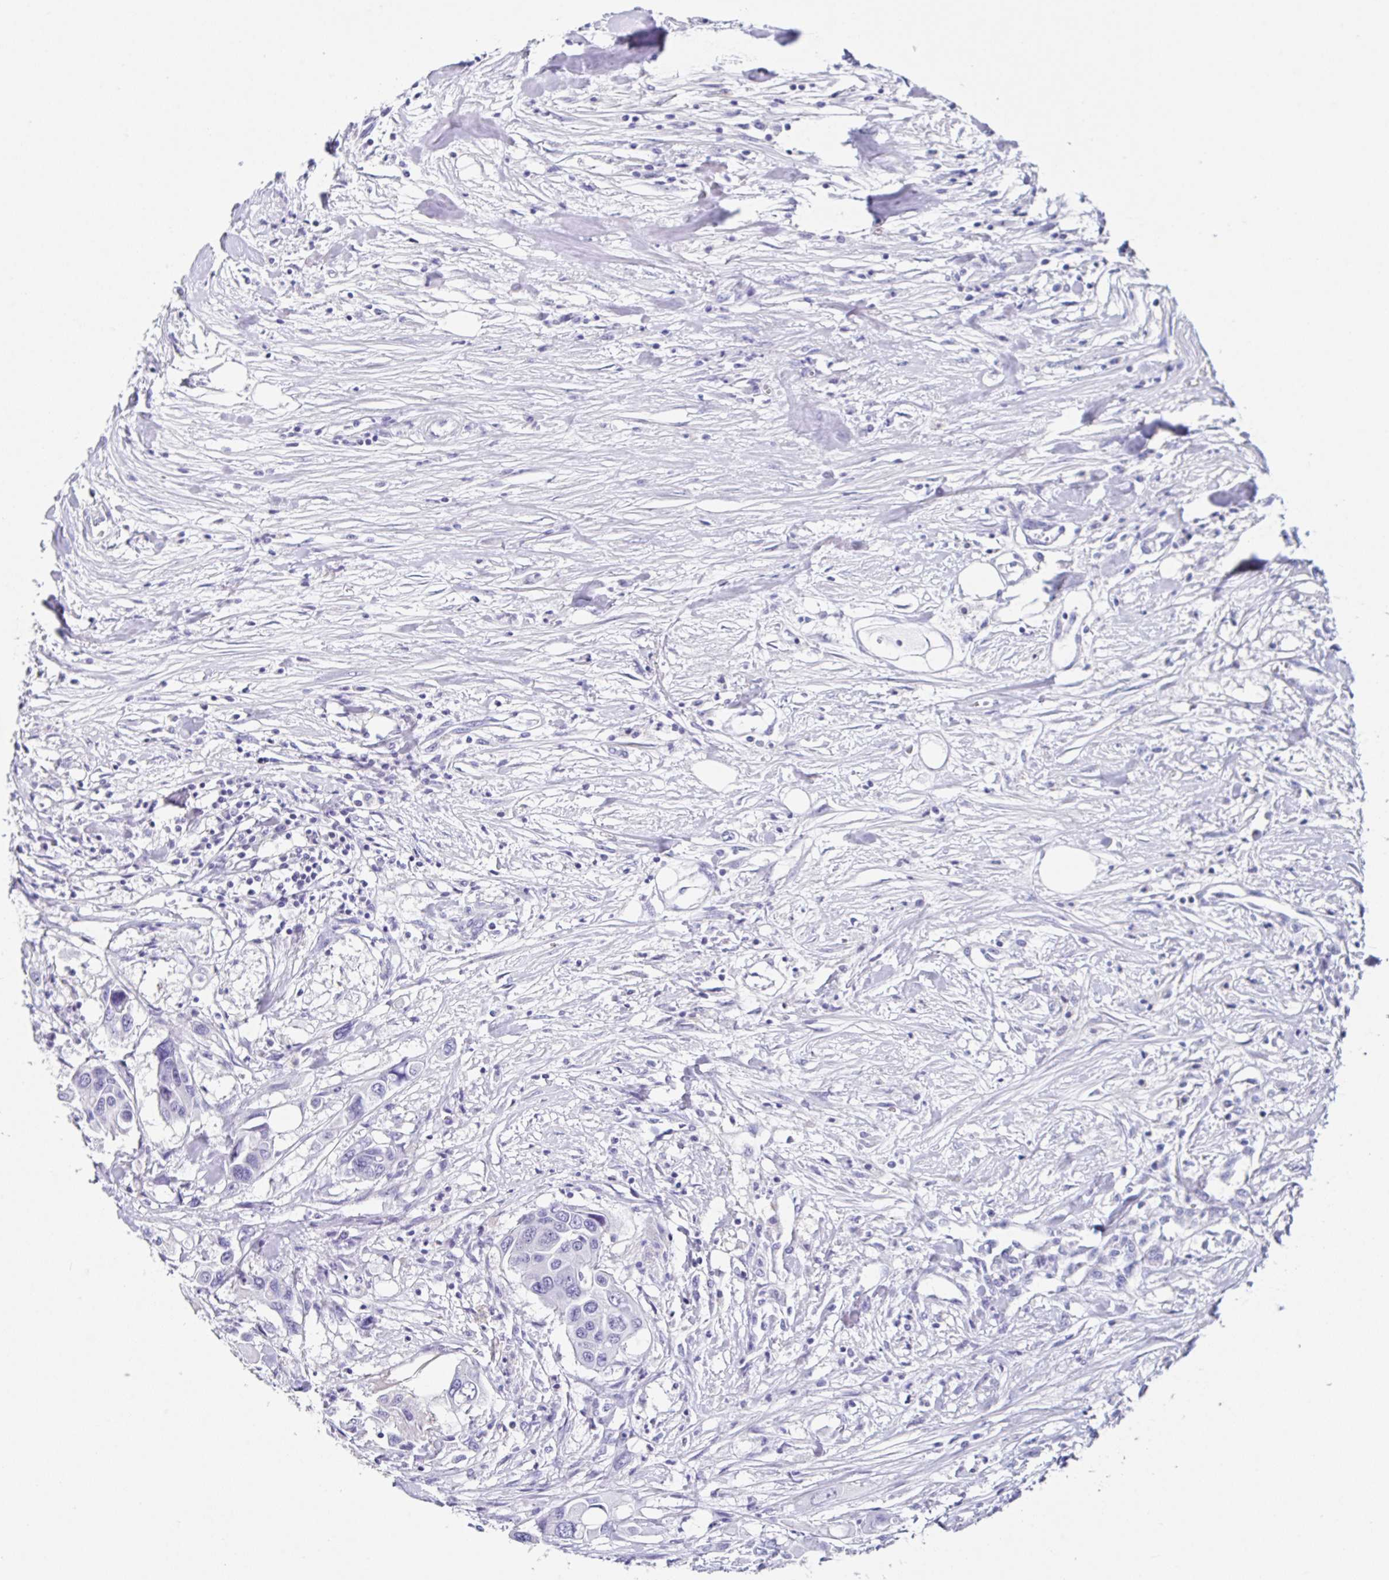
{"staining": {"intensity": "negative", "quantity": "none", "location": "none"}, "tissue": "colorectal cancer", "cell_type": "Tumor cells", "image_type": "cancer", "snomed": [{"axis": "morphology", "description": "Adenocarcinoma, NOS"}, {"axis": "topography", "description": "Colon"}], "caption": "The image exhibits no significant positivity in tumor cells of colorectal adenocarcinoma.", "gene": "UGT3A1", "patient": {"sex": "male", "age": 77}}